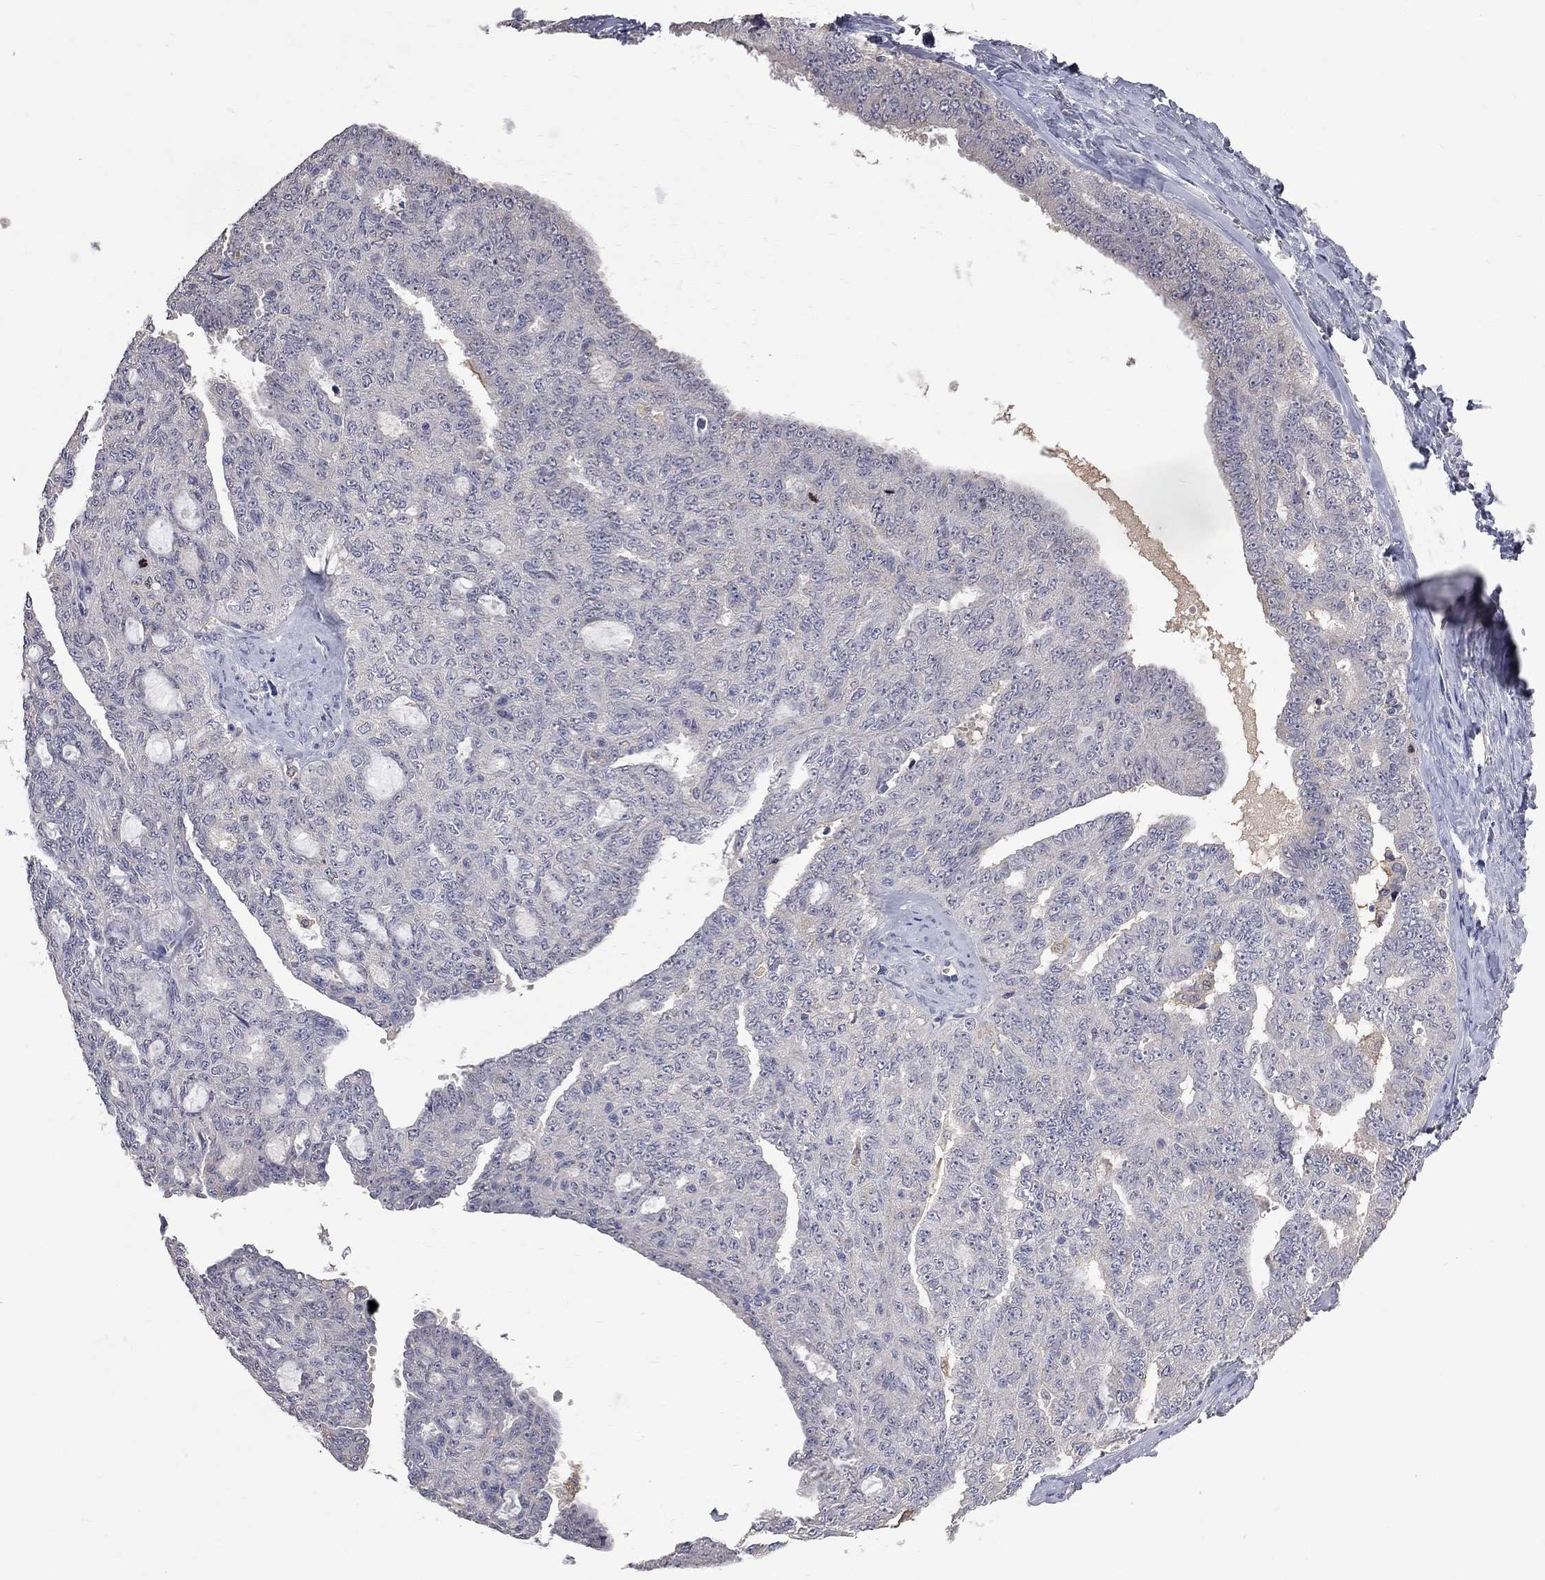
{"staining": {"intensity": "negative", "quantity": "none", "location": "none"}, "tissue": "ovarian cancer", "cell_type": "Tumor cells", "image_type": "cancer", "snomed": [{"axis": "morphology", "description": "Cystadenocarcinoma, serous, NOS"}, {"axis": "topography", "description": "Ovary"}], "caption": "Ovarian cancer was stained to show a protein in brown. There is no significant positivity in tumor cells.", "gene": "CKAP2", "patient": {"sex": "female", "age": 71}}